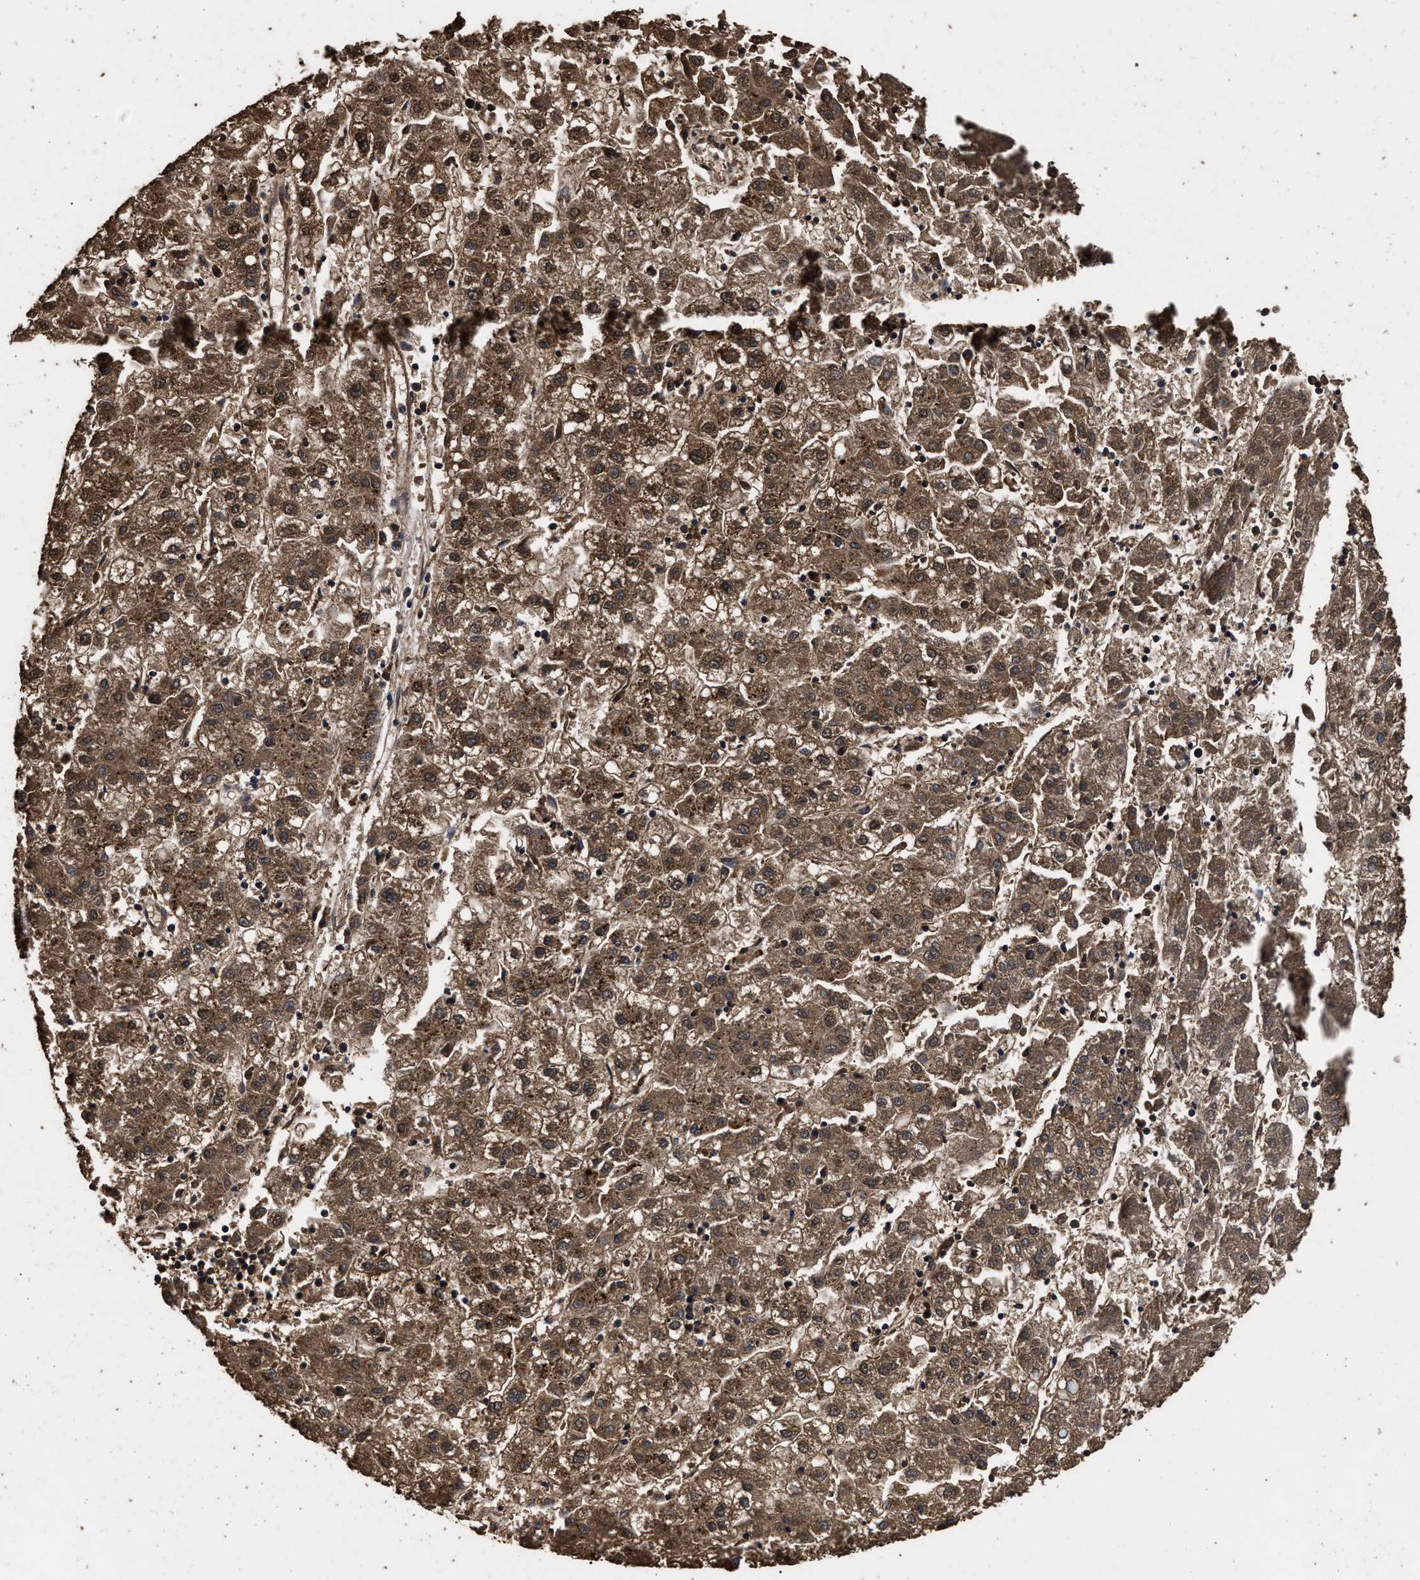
{"staining": {"intensity": "moderate", "quantity": ">75%", "location": "cytoplasmic/membranous"}, "tissue": "liver cancer", "cell_type": "Tumor cells", "image_type": "cancer", "snomed": [{"axis": "morphology", "description": "Carcinoma, Hepatocellular, NOS"}, {"axis": "topography", "description": "Liver"}], "caption": "This is an image of IHC staining of hepatocellular carcinoma (liver), which shows moderate positivity in the cytoplasmic/membranous of tumor cells.", "gene": "KYAT1", "patient": {"sex": "male", "age": 72}}